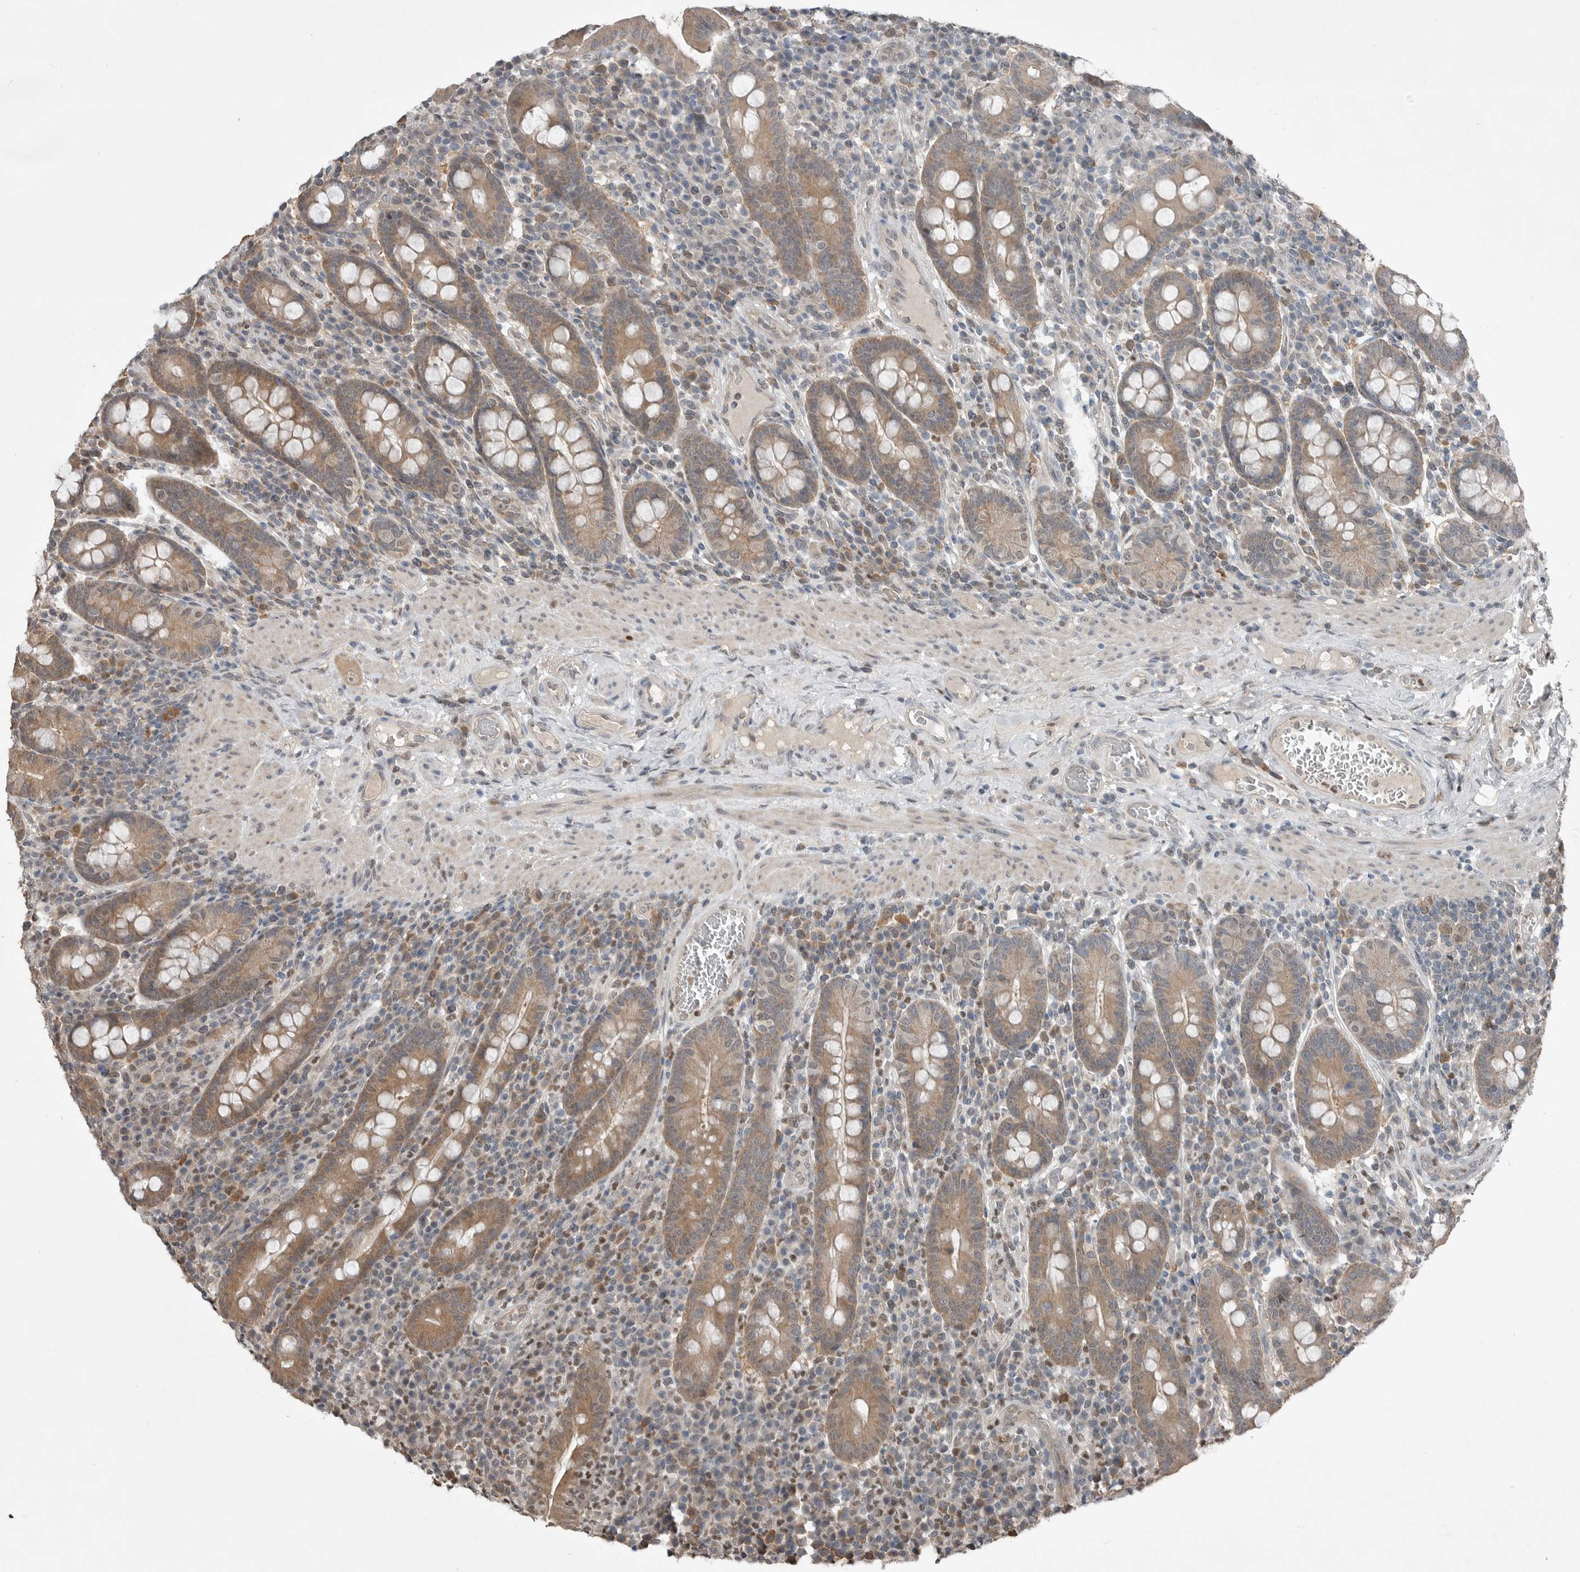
{"staining": {"intensity": "moderate", "quantity": ">75%", "location": "cytoplasmic/membranous"}, "tissue": "duodenum", "cell_type": "Glandular cells", "image_type": "normal", "snomed": [{"axis": "morphology", "description": "Normal tissue, NOS"}, {"axis": "morphology", "description": "Adenocarcinoma, NOS"}, {"axis": "topography", "description": "Pancreas"}, {"axis": "topography", "description": "Duodenum"}], "caption": "Duodenum stained with IHC reveals moderate cytoplasmic/membranous expression in approximately >75% of glandular cells.", "gene": "MFAP3L", "patient": {"sex": "male", "age": 50}}